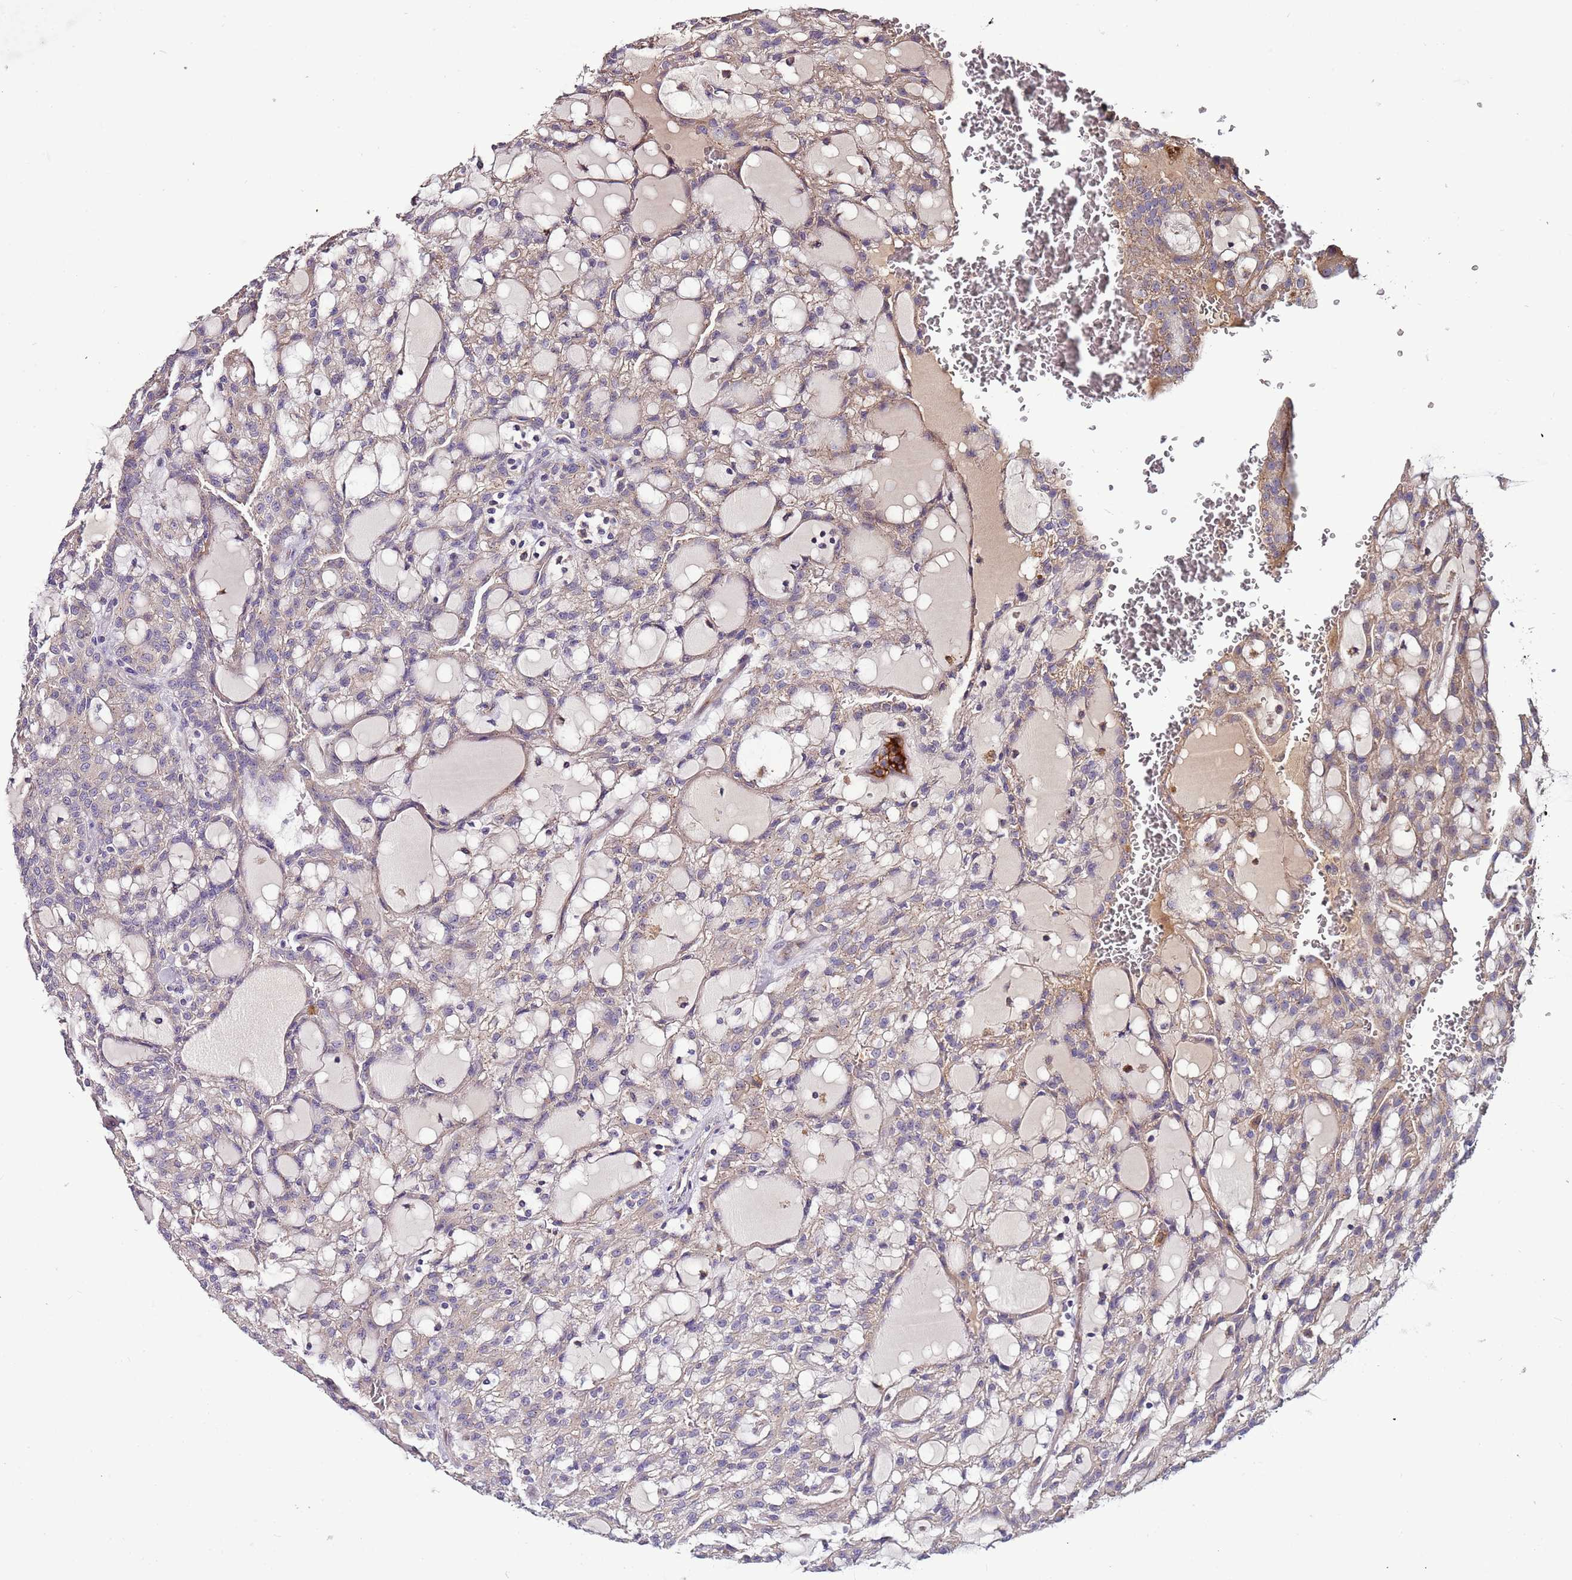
{"staining": {"intensity": "weak", "quantity": "<25%", "location": "cytoplasmic/membranous"}, "tissue": "renal cancer", "cell_type": "Tumor cells", "image_type": "cancer", "snomed": [{"axis": "morphology", "description": "Adenocarcinoma, NOS"}, {"axis": "topography", "description": "Kidney"}], "caption": "This is an immunohistochemistry (IHC) micrograph of renal cancer (adenocarcinoma). There is no expression in tumor cells.", "gene": "FAM20A", "patient": {"sex": "male", "age": 63}}